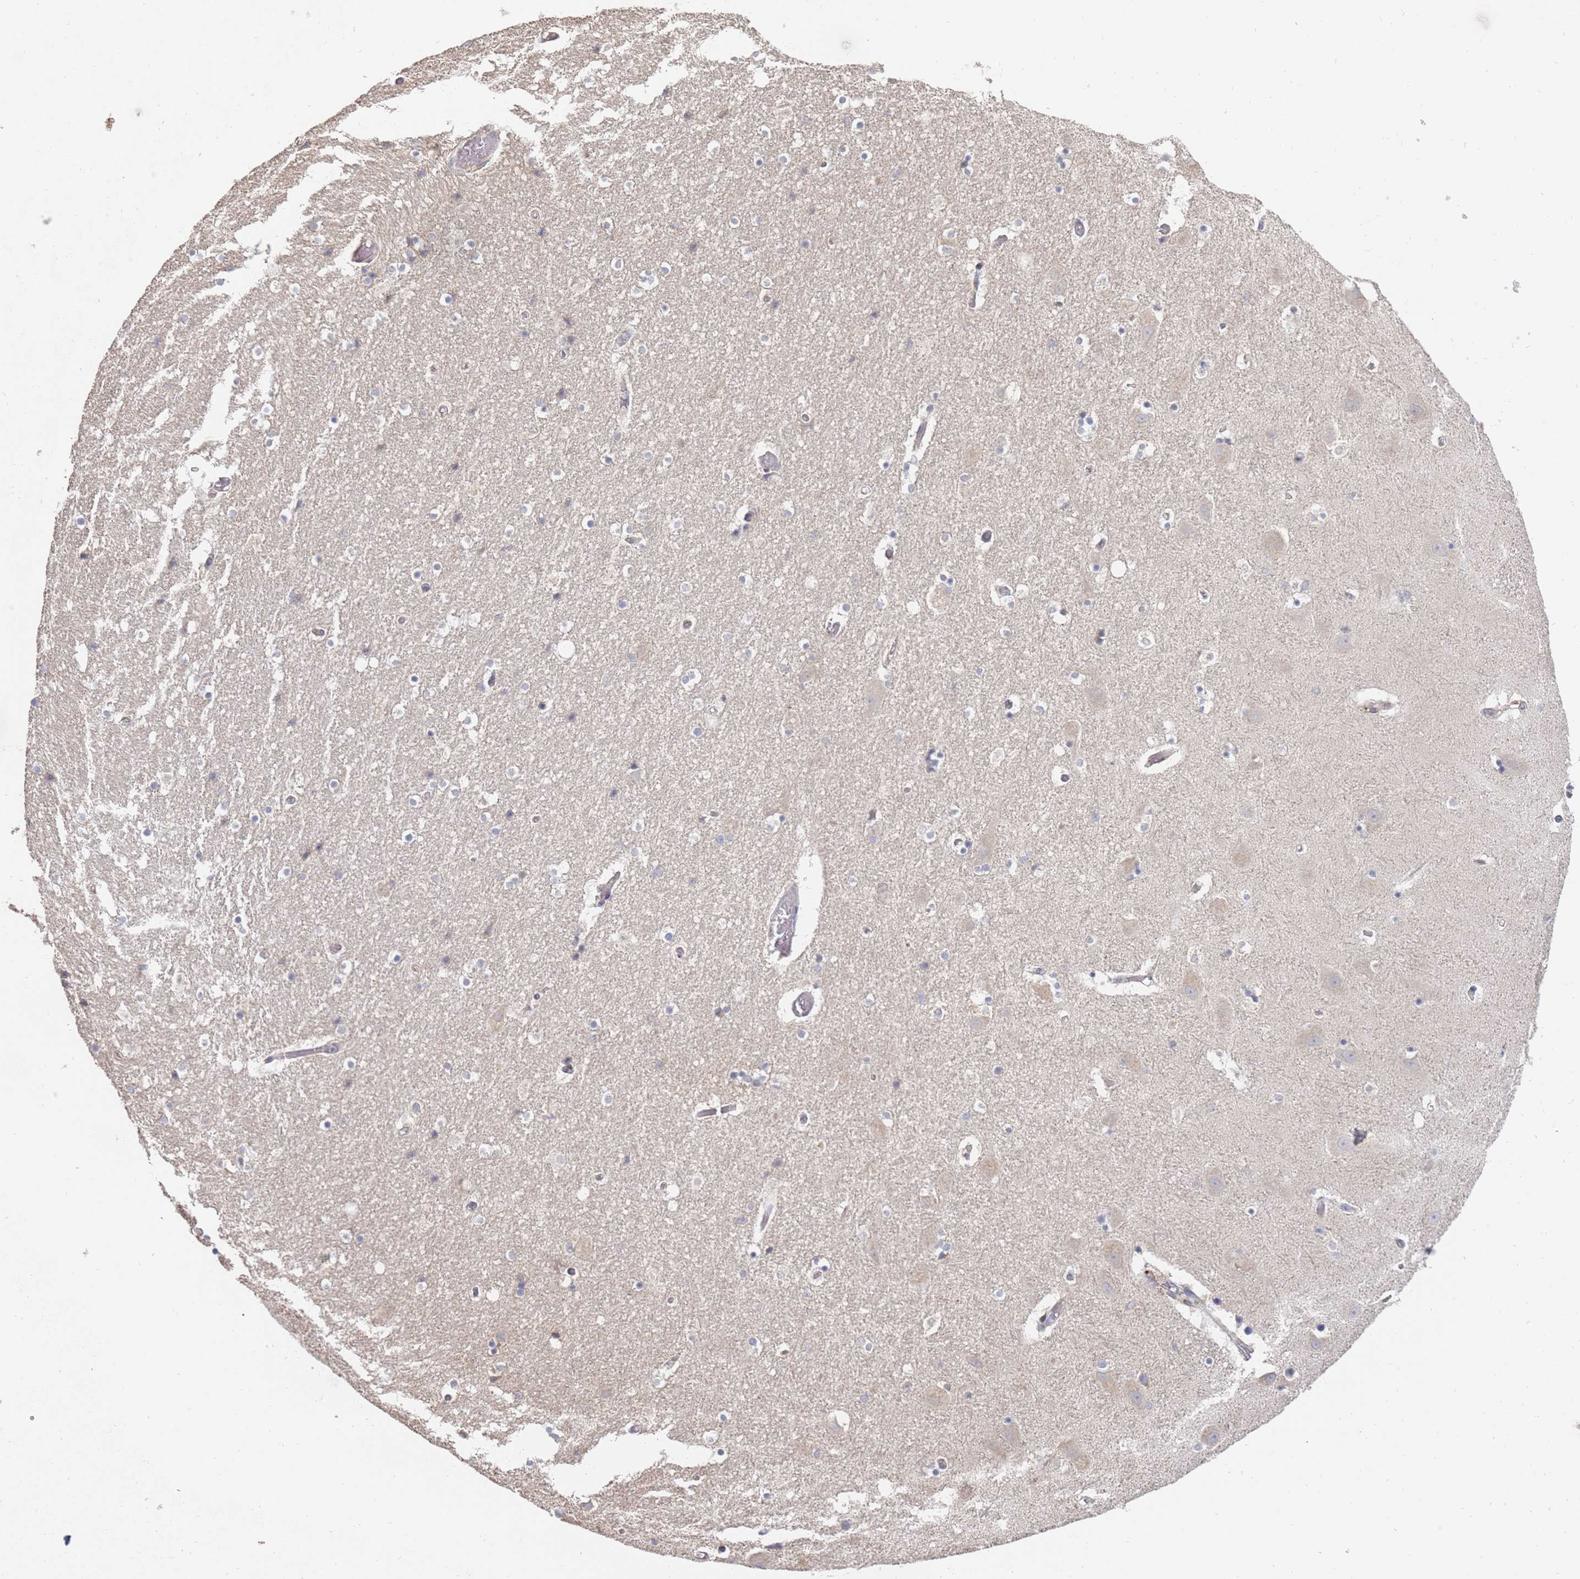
{"staining": {"intensity": "weak", "quantity": "<25%", "location": "cytoplasmic/membranous"}, "tissue": "hippocampus", "cell_type": "Glial cells", "image_type": "normal", "snomed": [{"axis": "morphology", "description": "Normal tissue, NOS"}, {"axis": "topography", "description": "Hippocampus"}], "caption": "This is an immunohistochemistry (IHC) histopathology image of benign human hippocampus. There is no positivity in glial cells.", "gene": "VRK2", "patient": {"sex": "female", "age": 52}}